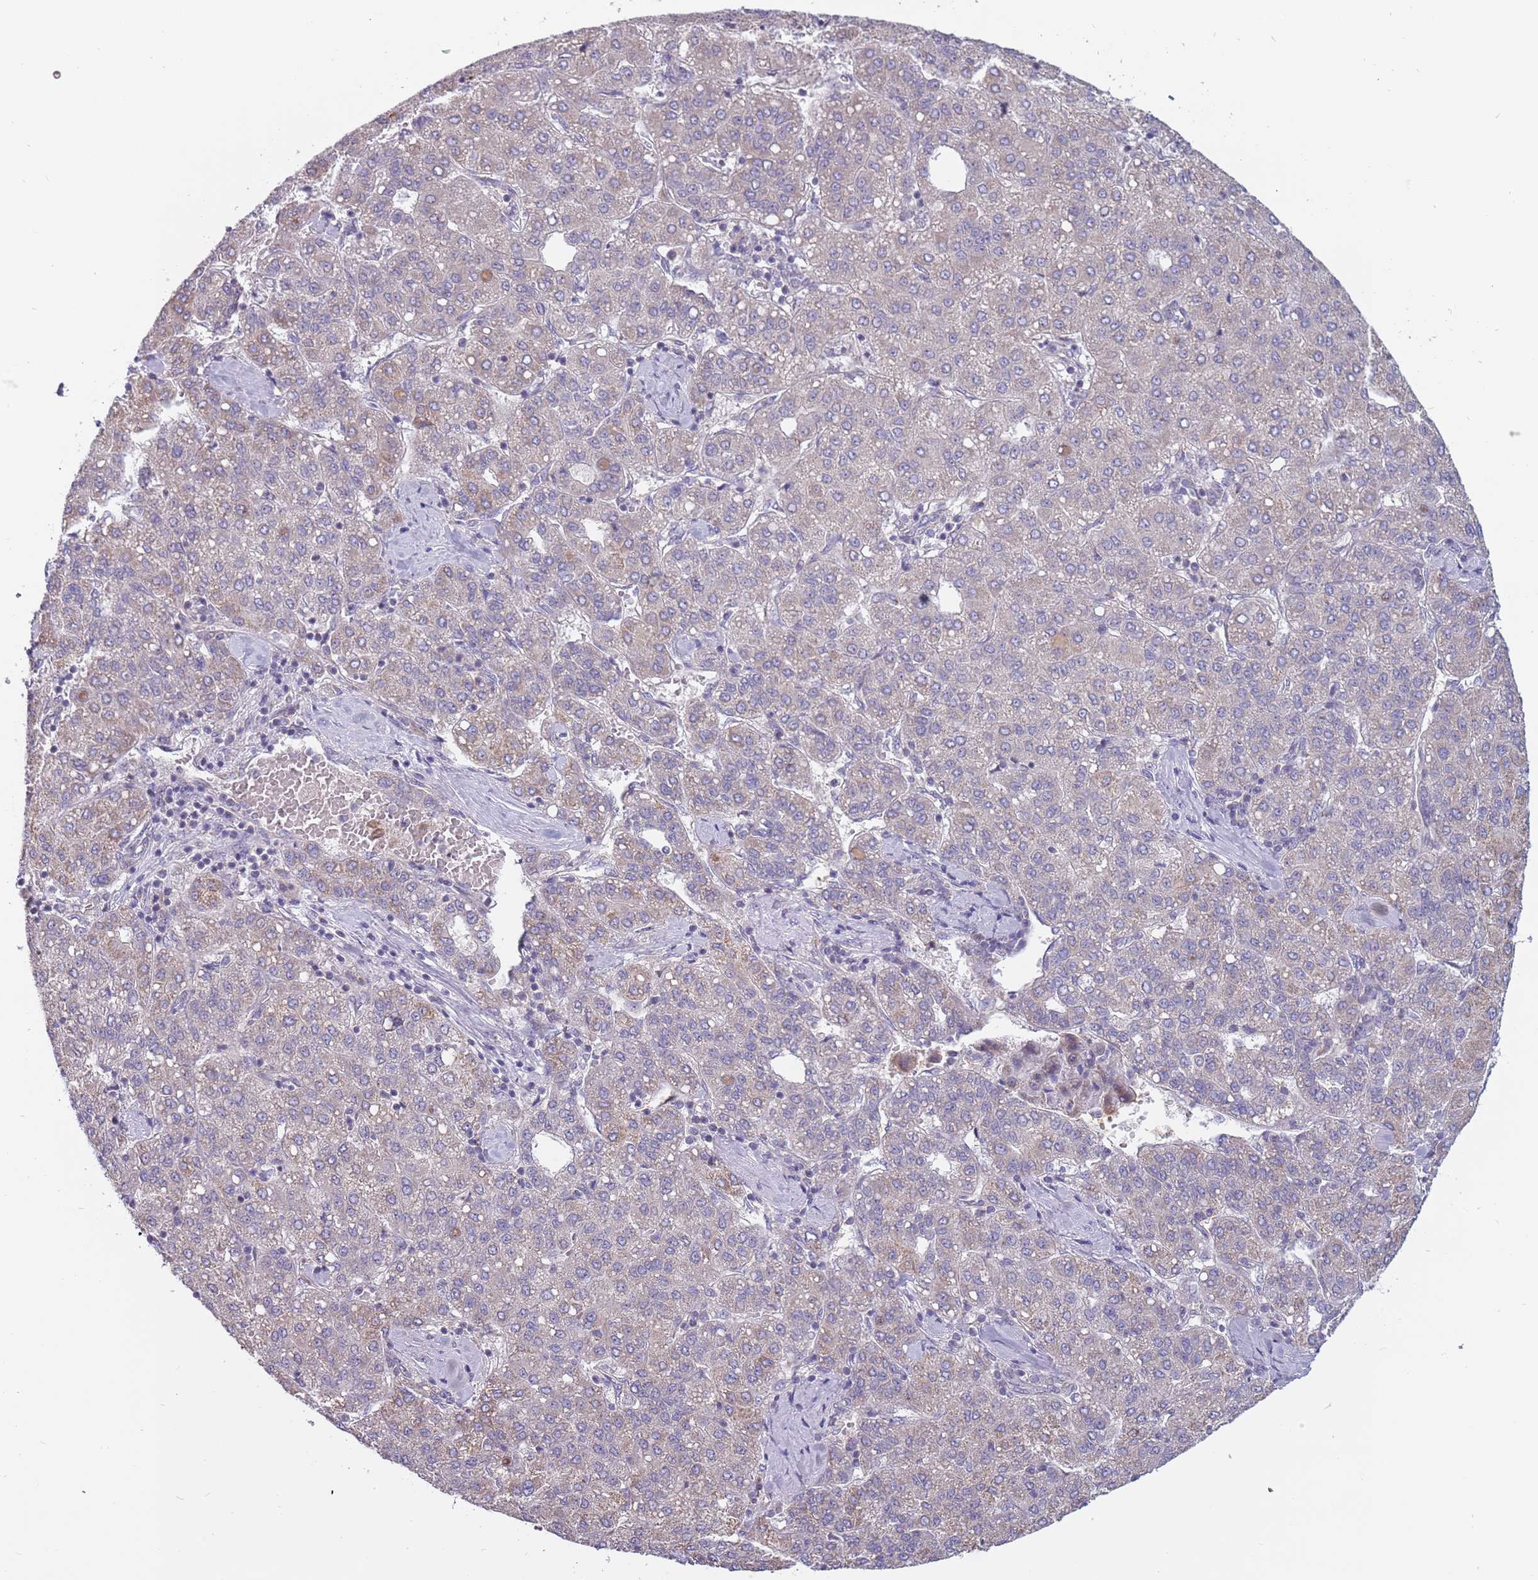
{"staining": {"intensity": "weak", "quantity": "<25%", "location": "cytoplasmic/membranous"}, "tissue": "liver cancer", "cell_type": "Tumor cells", "image_type": "cancer", "snomed": [{"axis": "morphology", "description": "Carcinoma, Hepatocellular, NOS"}, {"axis": "topography", "description": "Liver"}], "caption": "Liver cancer stained for a protein using IHC demonstrates no positivity tumor cells.", "gene": "RNF181", "patient": {"sex": "male", "age": 65}}